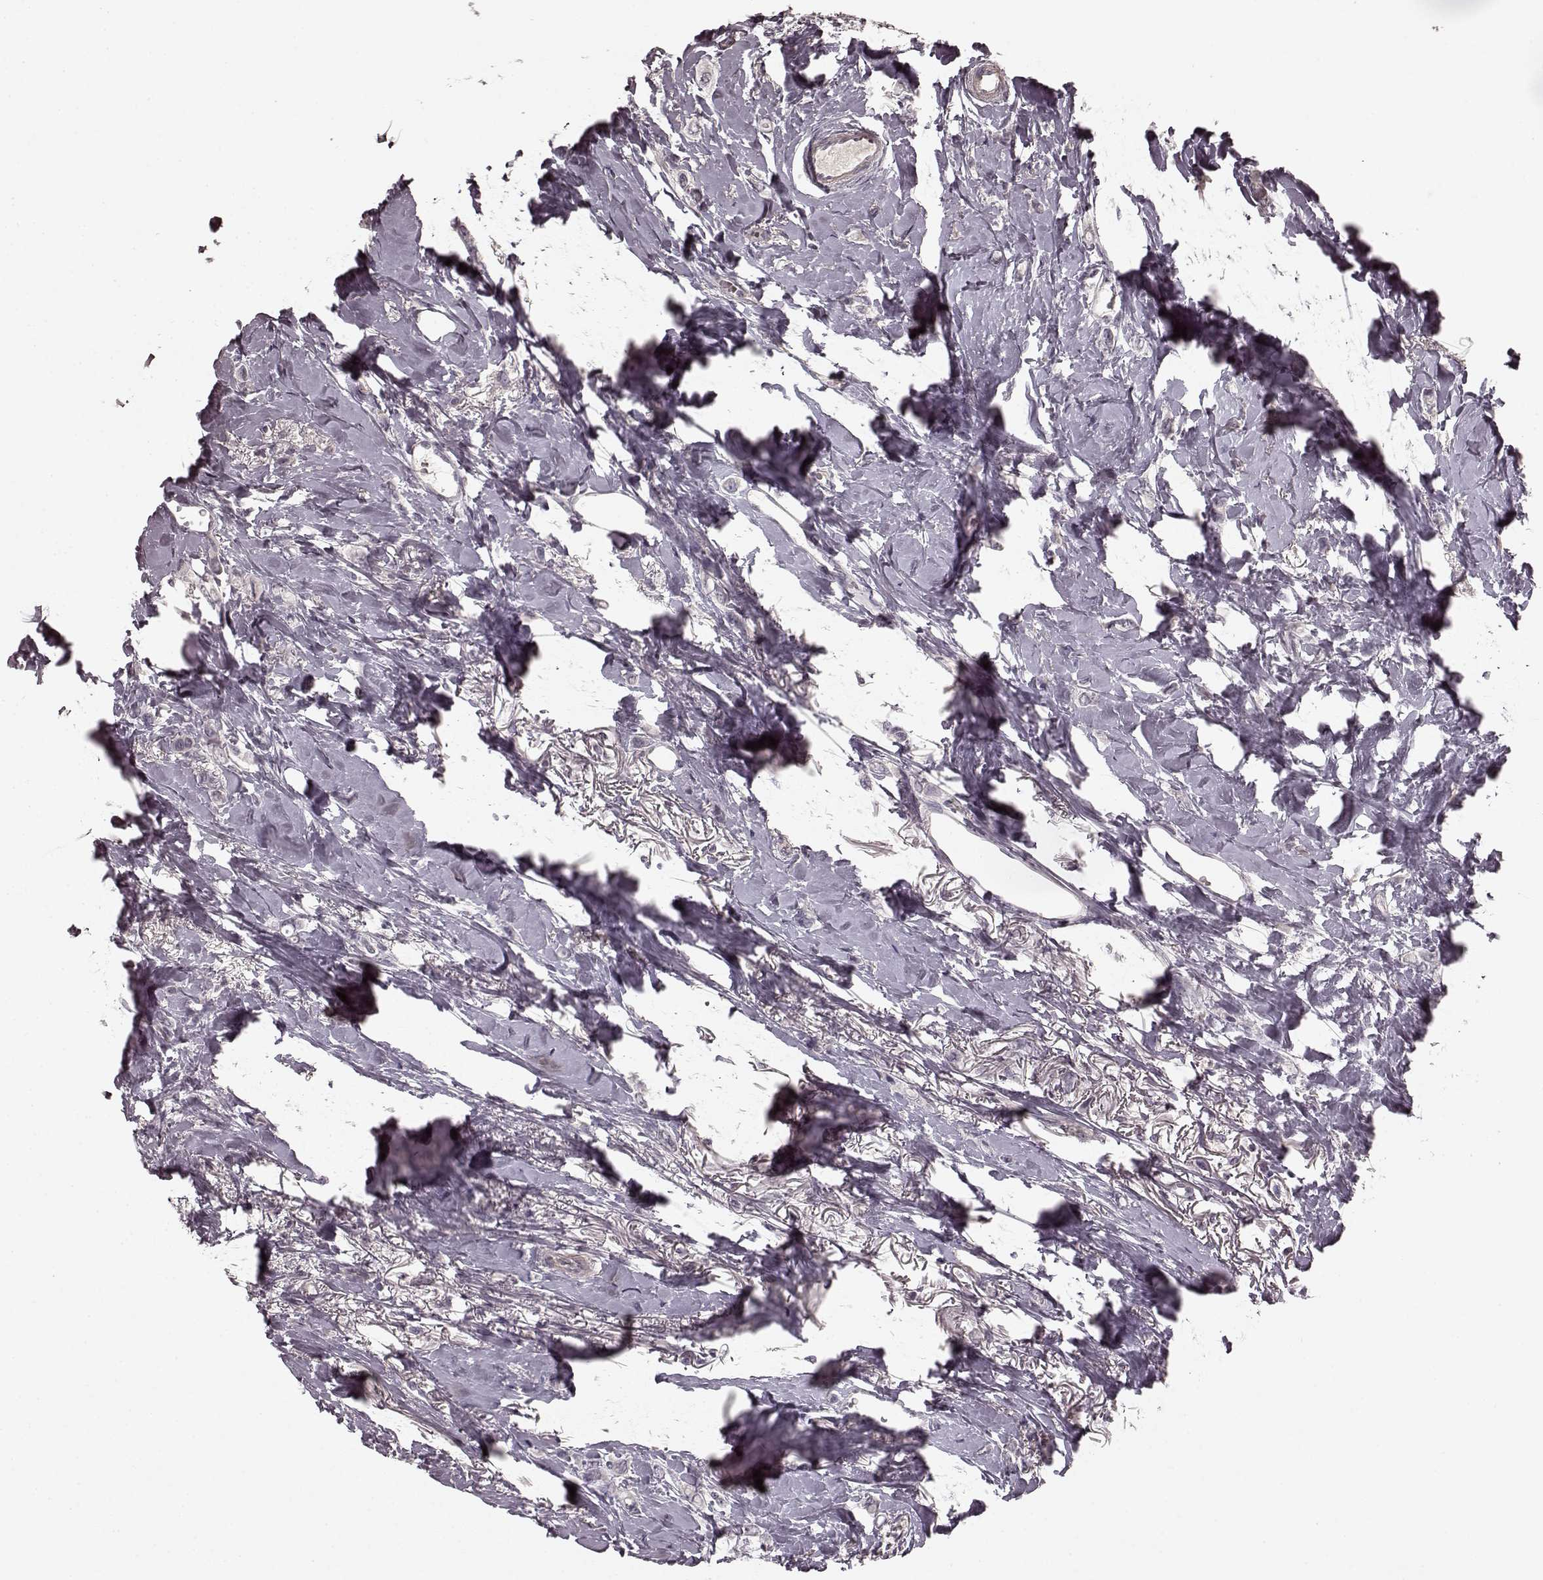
{"staining": {"intensity": "negative", "quantity": "none", "location": "none"}, "tissue": "breast cancer", "cell_type": "Tumor cells", "image_type": "cancer", "snomed": [{"axis": "morphology", "description": "Lobular carcinoma"}, {"axis": "topography", "description": "Breast"}], "caption": "Immunohistochemistry (IHC) image of breast lobular carcinoma stained for a protein (brown), which shows no expression in tumor cells. (Stains: DAB immunohistochemistry with hematoxylin counter stain, Microscopy: brightfield microscopy at high magnification).", "gene": "PRKCE", "patient": {"sex": "female", "age": 66}}